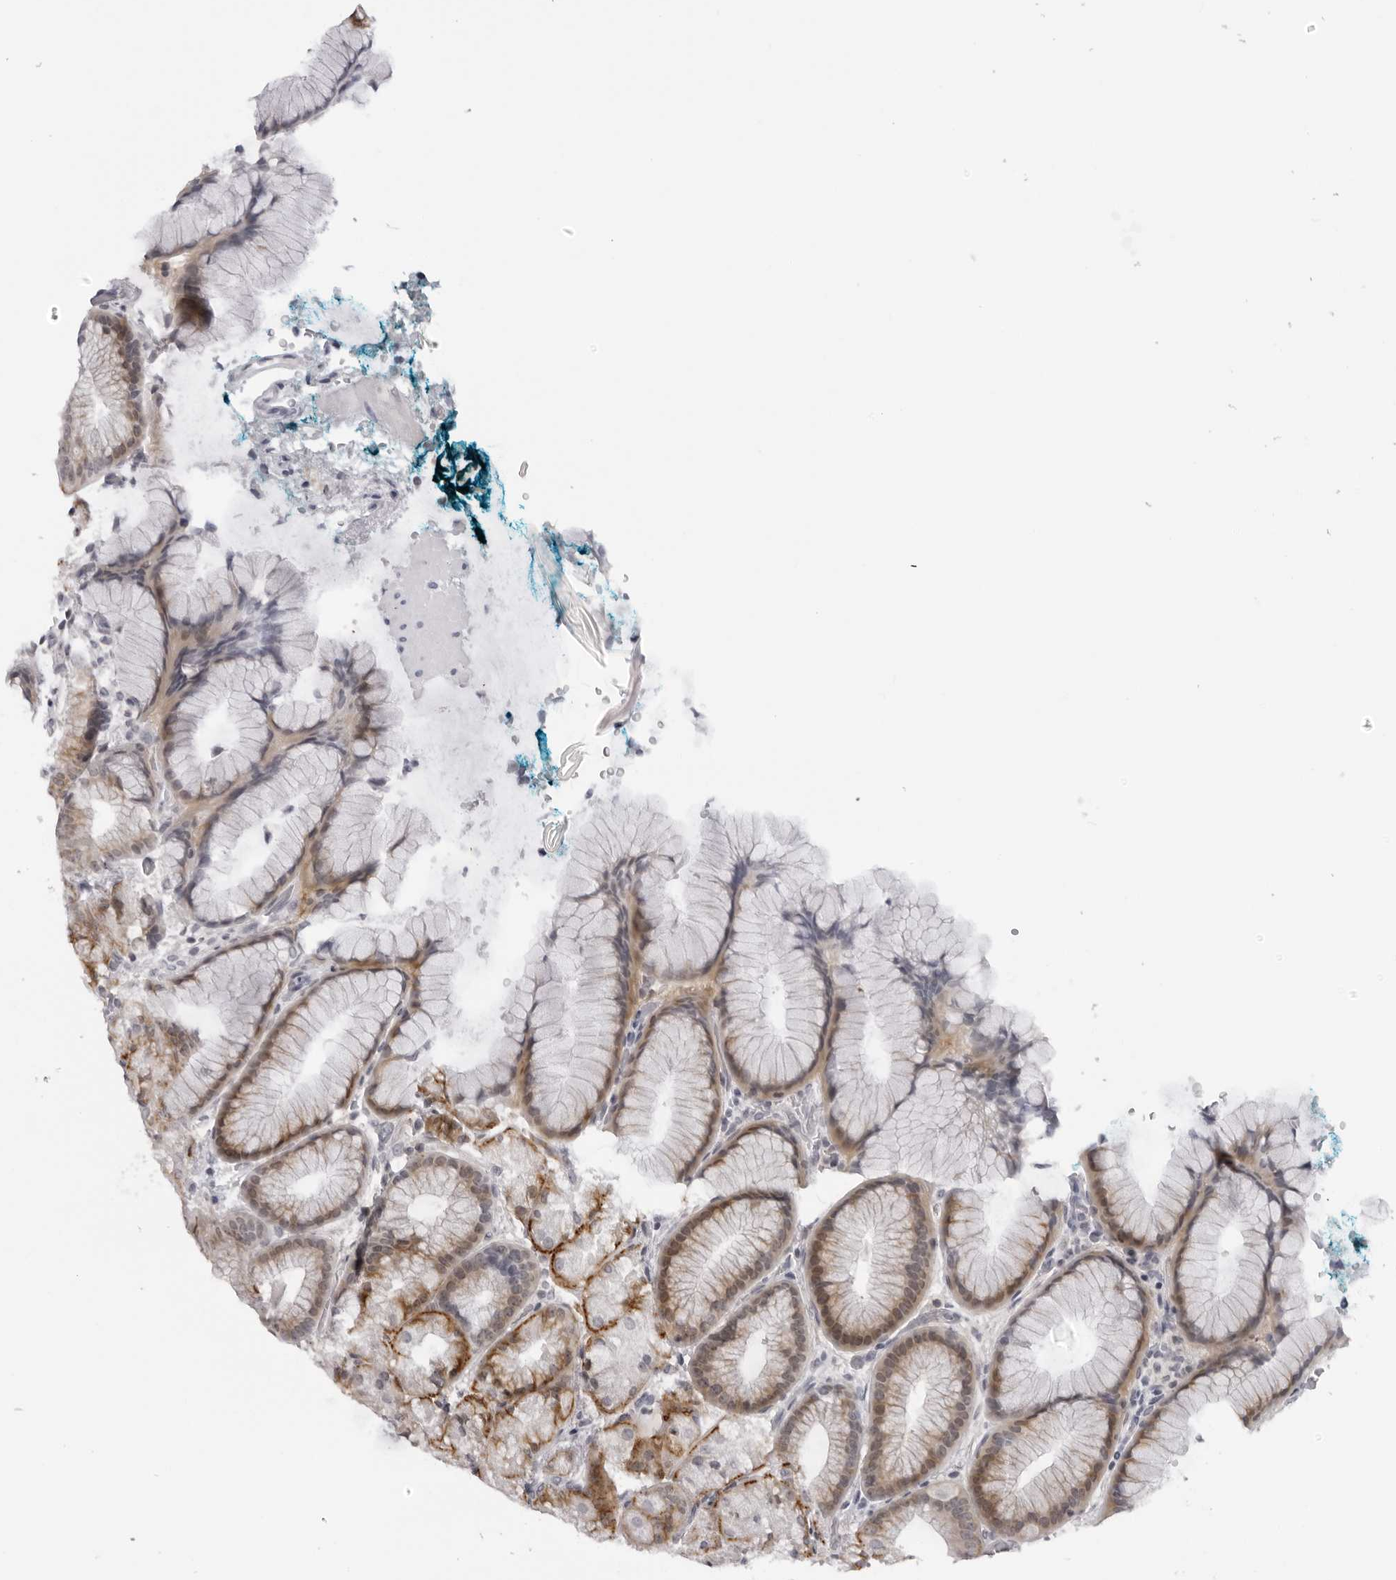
{"staining": {"intensity": "weak", "quantity": "25%-75%", "location": "cytoplasmic/membranous"}, "tissue": "stomach", "cell_type": "Glandular cells", "image_type": "normal", "snomed": [{"axis": "morphology", "description": "Normal tissue, NOS"}, {"axis": "topography", "description": "Stomach, upper"}, {"axis": "topography", "description": "Stomach"}], "caption": "An immunohistochemistry (IHC) photomicrograph of benign tissue is shown. Protein staining in brown shows weak cytoplasmic/membranous positivity in stomach within glandular cells.", "gene": "DNALI1", "patient": {"sex": "male", "age": 48}}